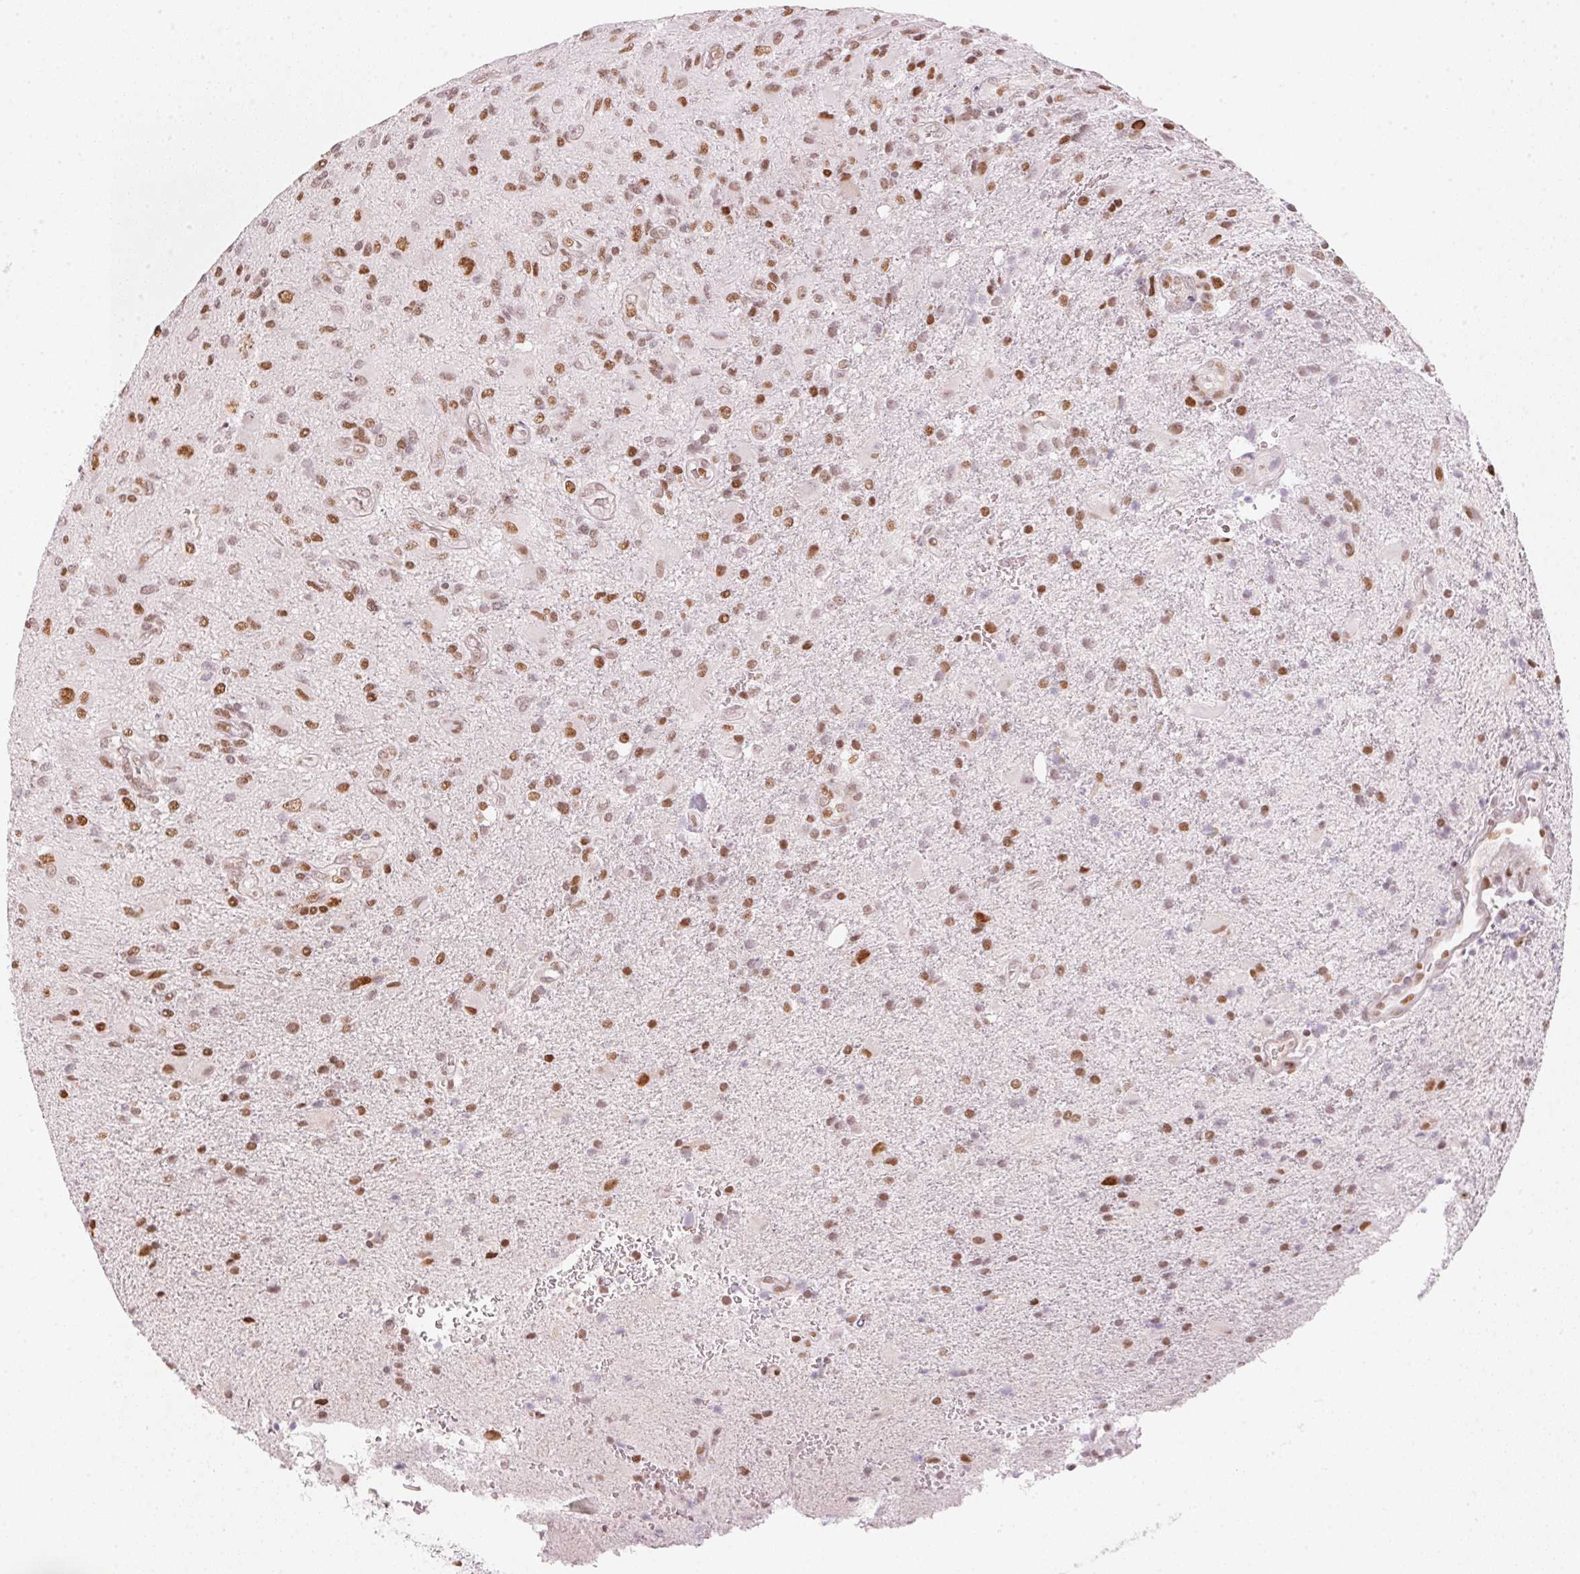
{"staining": {"intensity": "moderate", "quantity": ">75%", "location": "nuclear"}, "tissue": "glioma", "cell_type": "Tumor cells", "image_type": "cancer", "snomed": [{"axis": "morphology", "description": "Glioma, malignant, High grade"}, {"axis": "topography", "description": "Brain"}], "caption": "The immunohistochemical stain shows moderate nuclear positivity in tumor cells of glioma tissue.", "gene": "KAT6A", "patient": {"sex": "female", "age": 65}}